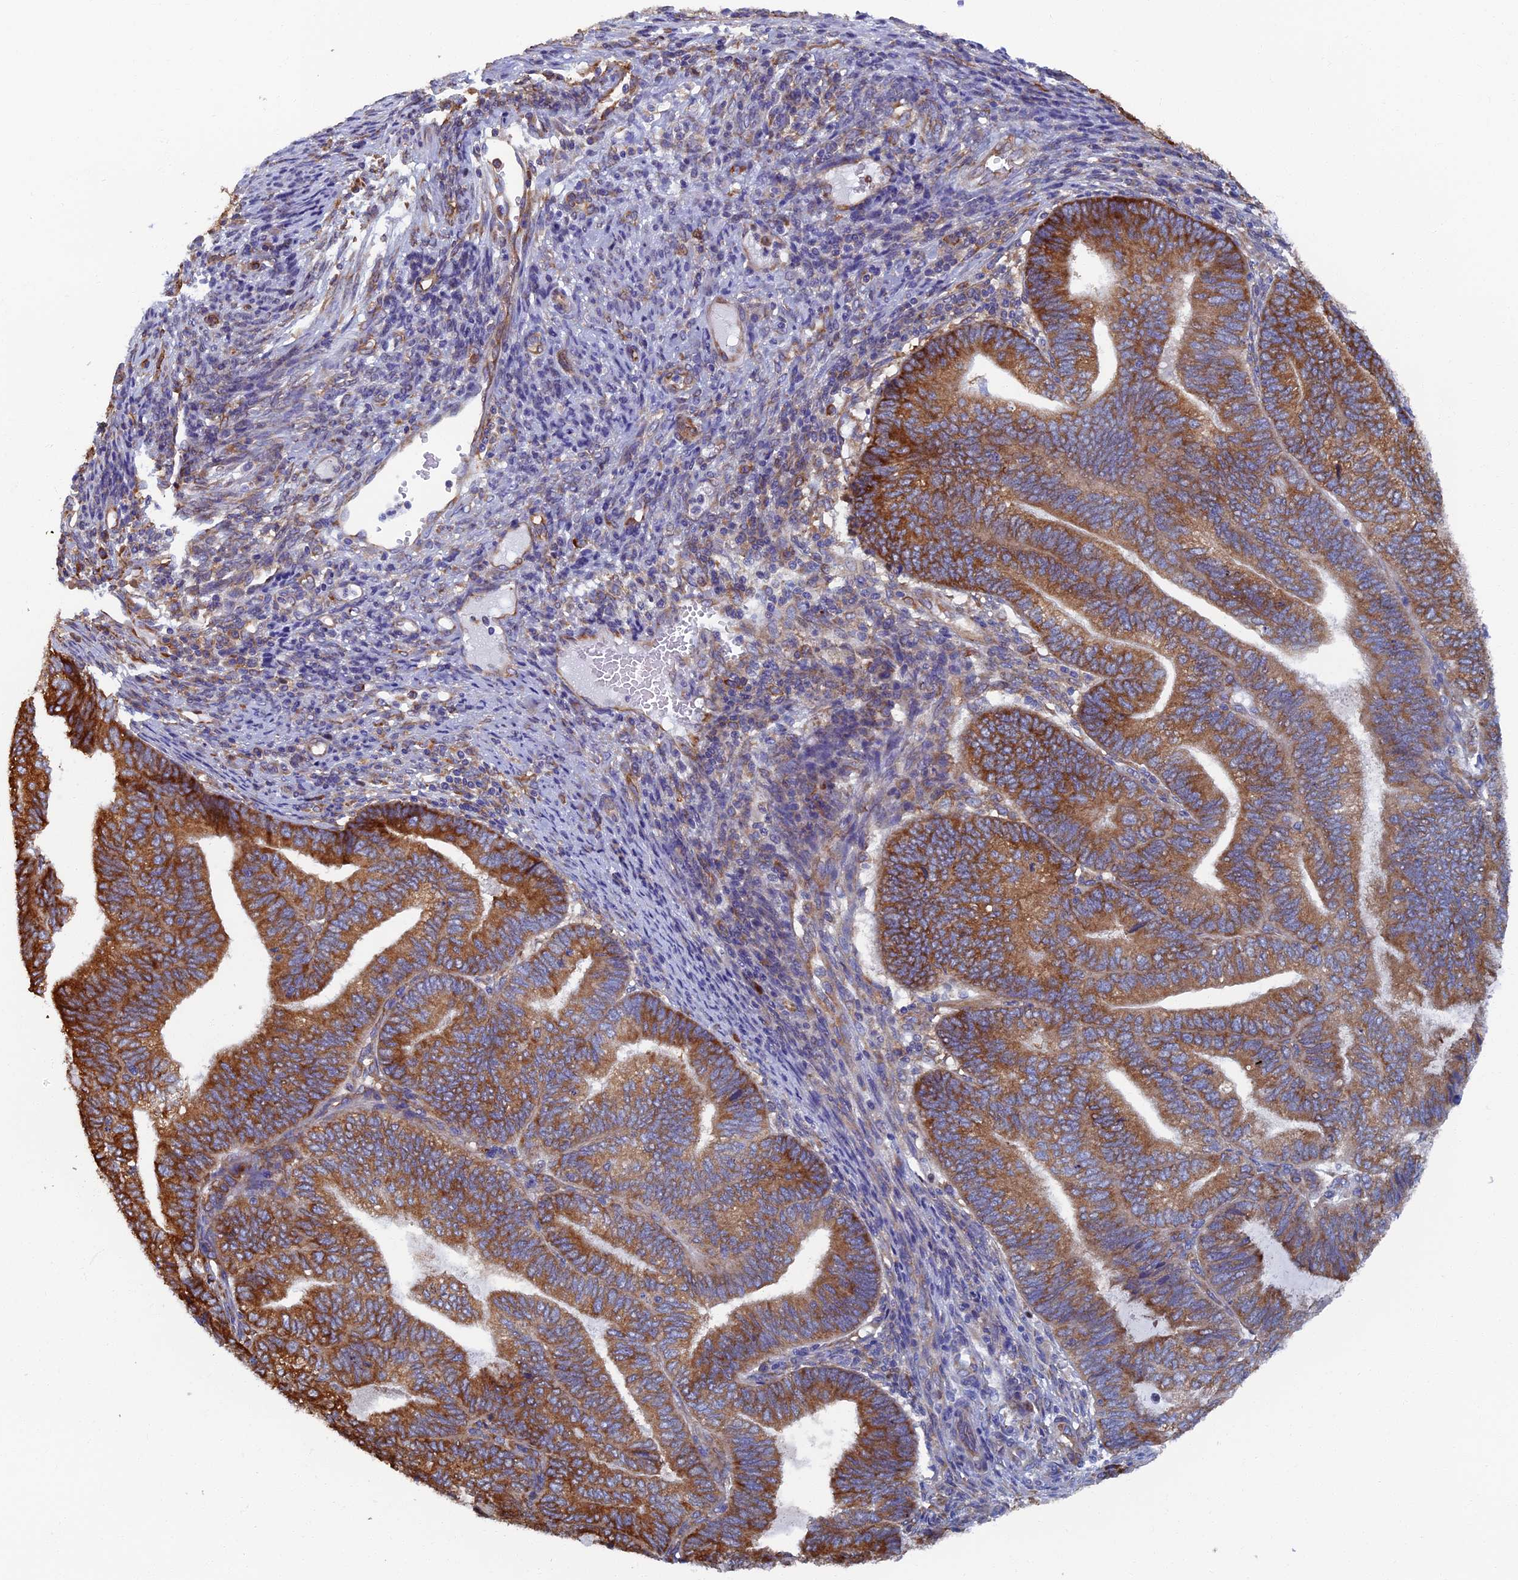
{"staining": {"intensity": "moderate", "quantity": ">75%", "location": "cytoplasmic/membranous"}, "tissue": "endometrial cancer", "cell_type": "Tumor cells", "image_type": "cancer", "snomed": [{"axis": "morphology", "description": "Adenocarcinoma, NOS"}, {"axis": "topography", "description": "Uterus"}, {"axis": "topography", "description": "Endometrium"}], "caption": "Moderate cytoplasmic/membranous positivity is seen in approximately >75% of tumor cells in endometrial cancer (adenocarcinoma).", "gene": "YBX1", "patient": {"sex": "female", "age": 70}}